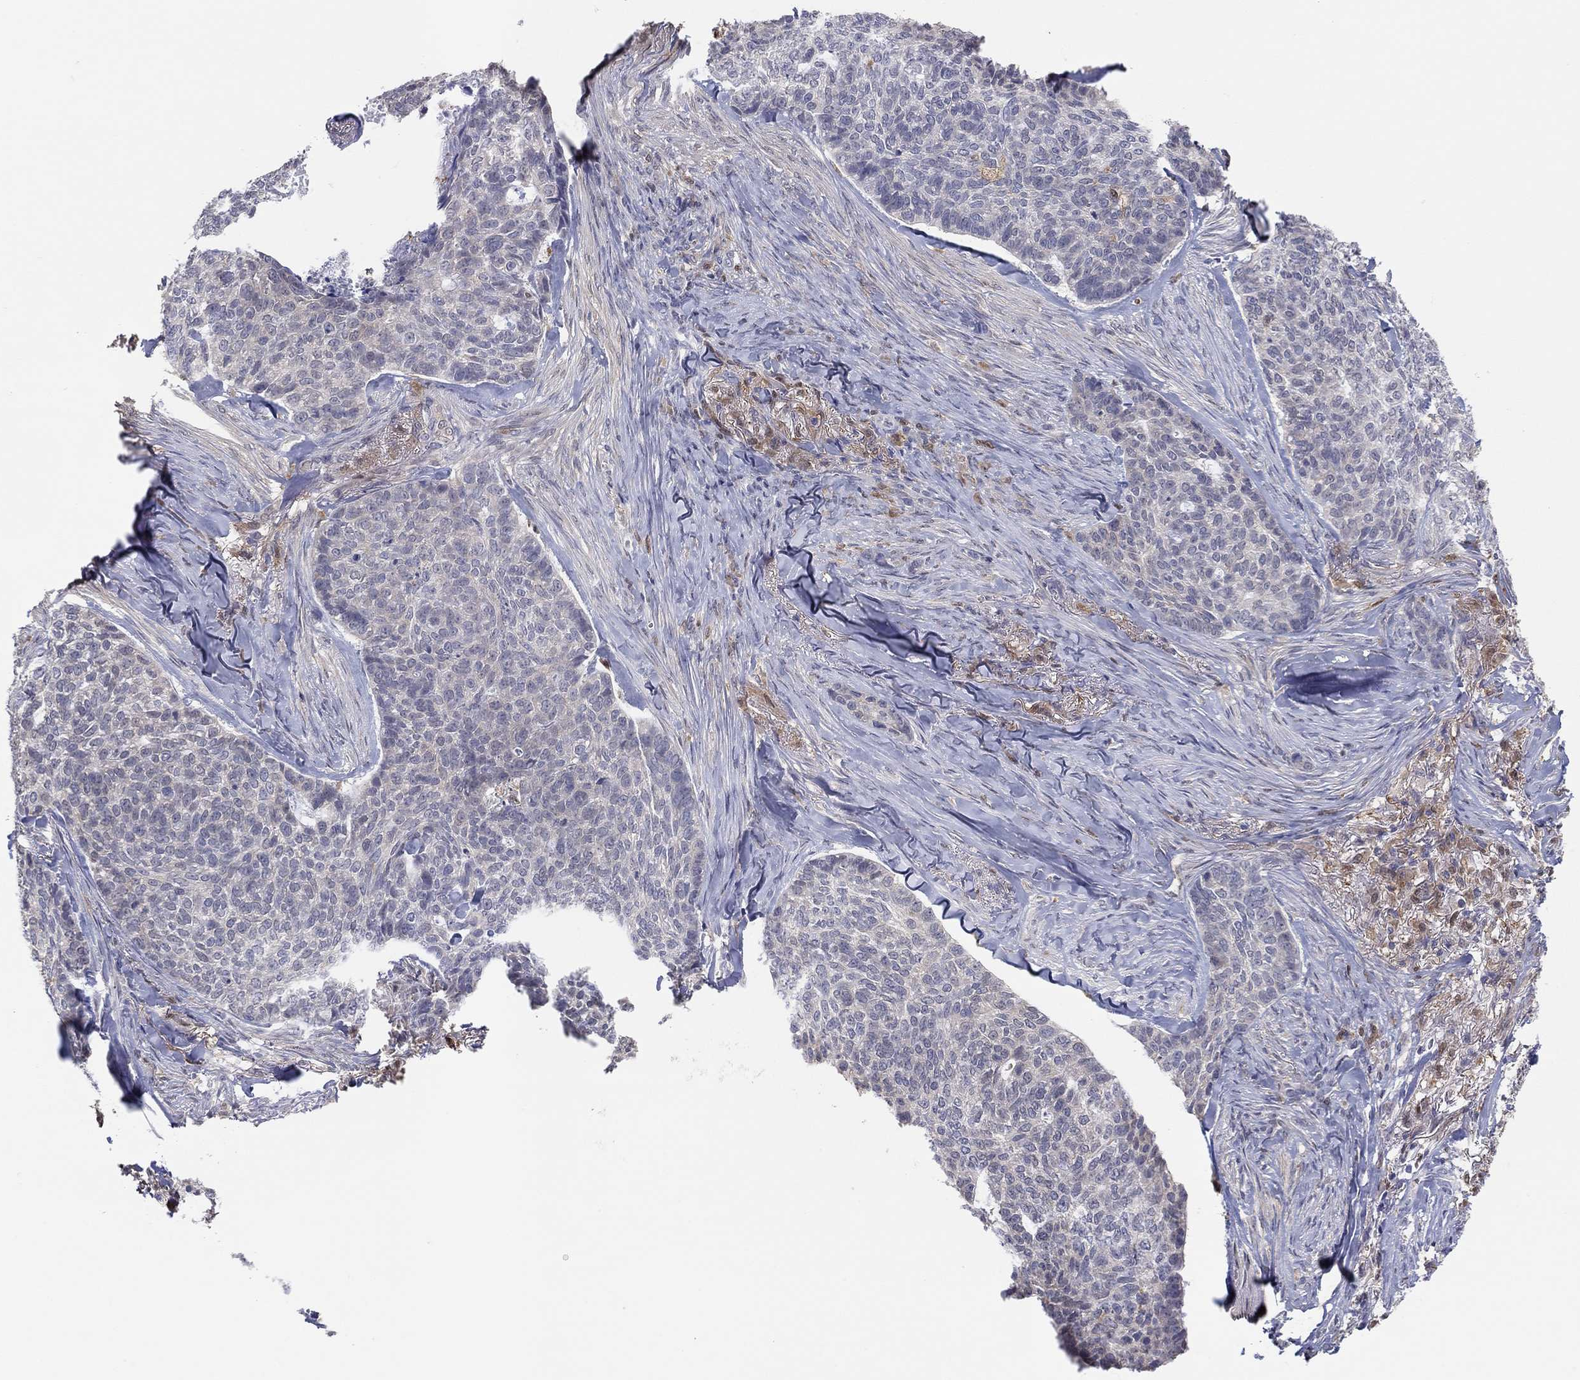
{"staining": {"intensity": "negative", "quantity": "none", "location": "none"}, "tissue": "skin cancer", "cell_type": "Tumor cells", "image_type": "cancer", "snomed": [{"axis": "morphology", "description": "Basal cell carcinoma"}, {"axis": "topography", "description": "Skin"}], "caption": "Histopathology image shows no protein expression in tumor cells of skin cancer tissue.", "gene": "PDXK", "patient": {"sex": "female", "age": 69}}